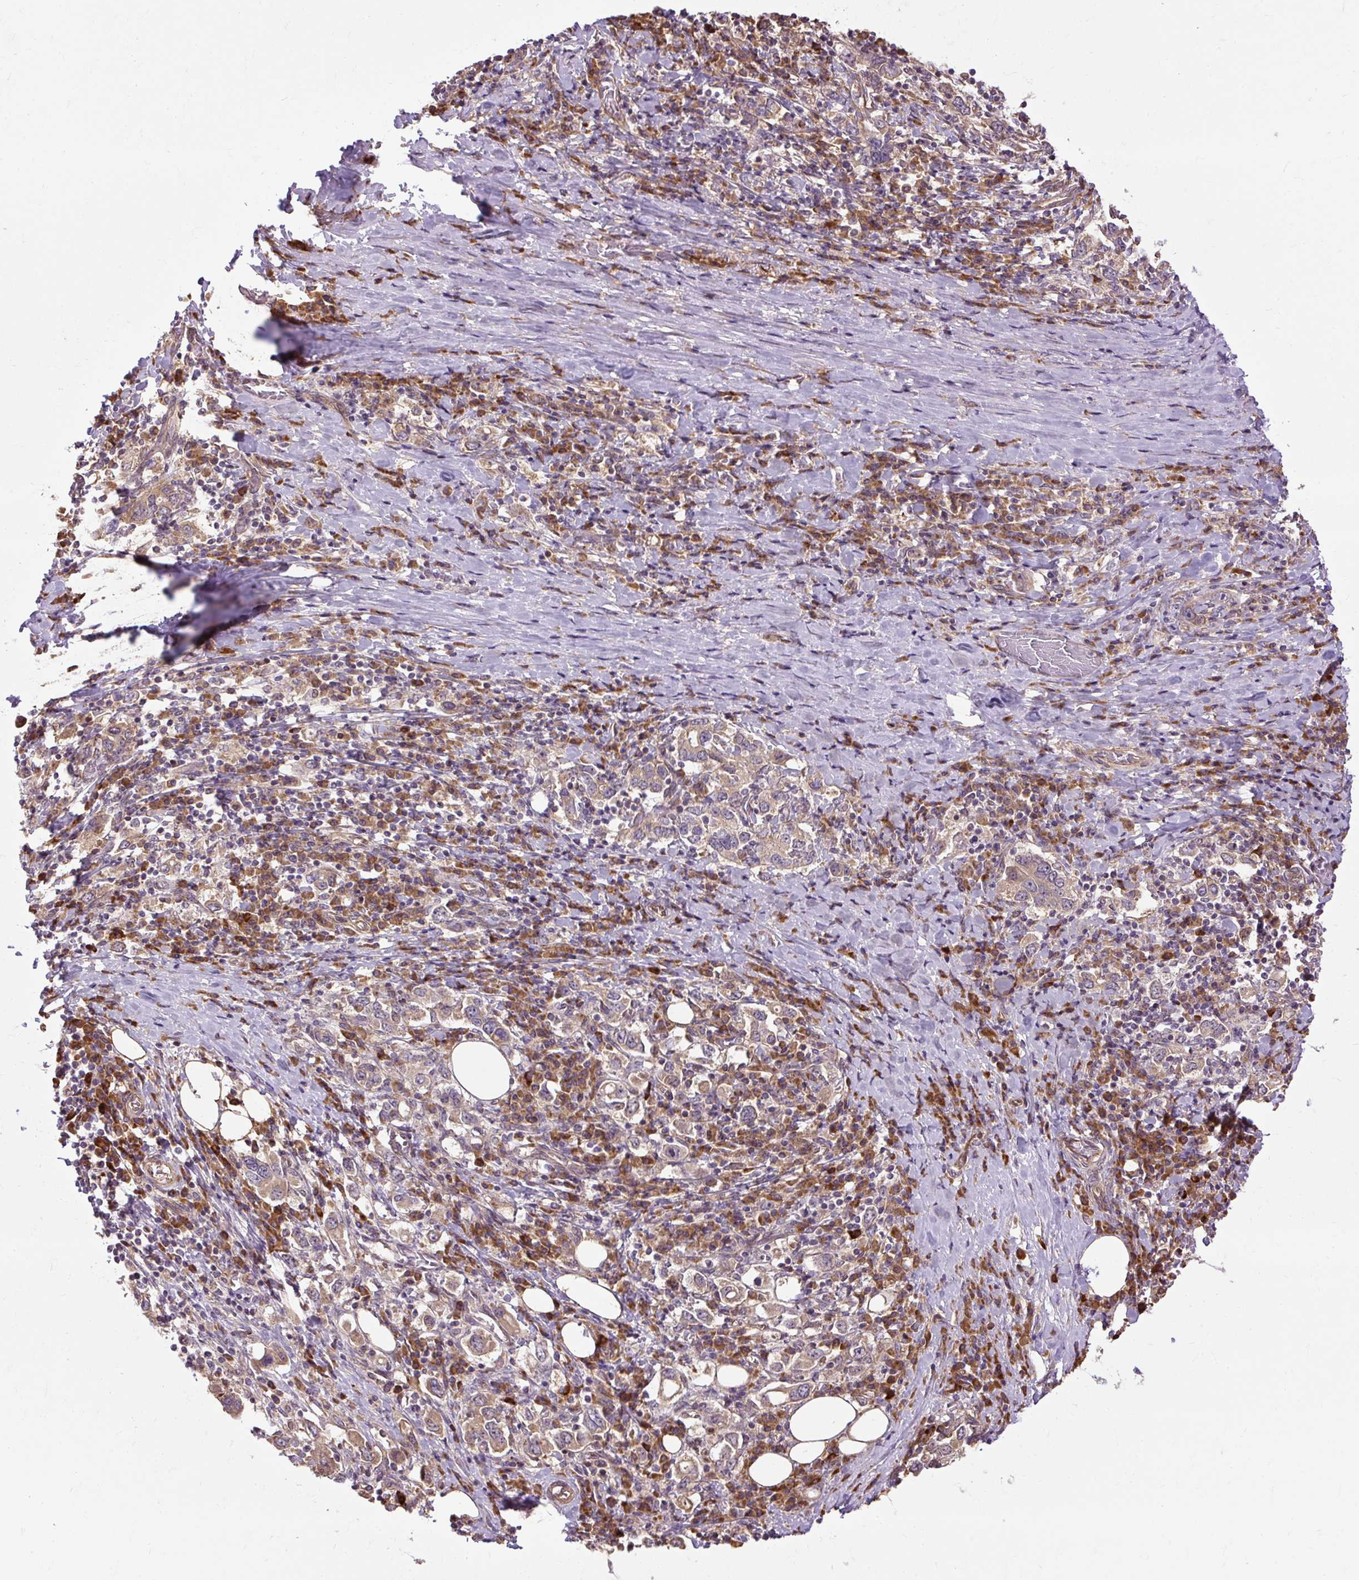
{"staining": {"intensity": "weak", "quantity": ">75%", "location": "cytoplasmic/membranous"}, "tissue": "stomach cancer", "cell_type": "Tumor cells", "image_type": "cancer", "snomed": [{"axis": "morphology", "description": "Adenocarcinoma, NOS"}, {"axis": "topography", "description": "Stomach, upper"}, {"axis": "topography", "description": "Stomach"}], "caption": "This is an image of IHC staining of stomach cancer, which shows weak expression in the cytoplasmic/membranous of tumor cells.", "gene": "FLRT1", "patient": {"sex": "male", "age": 62}}